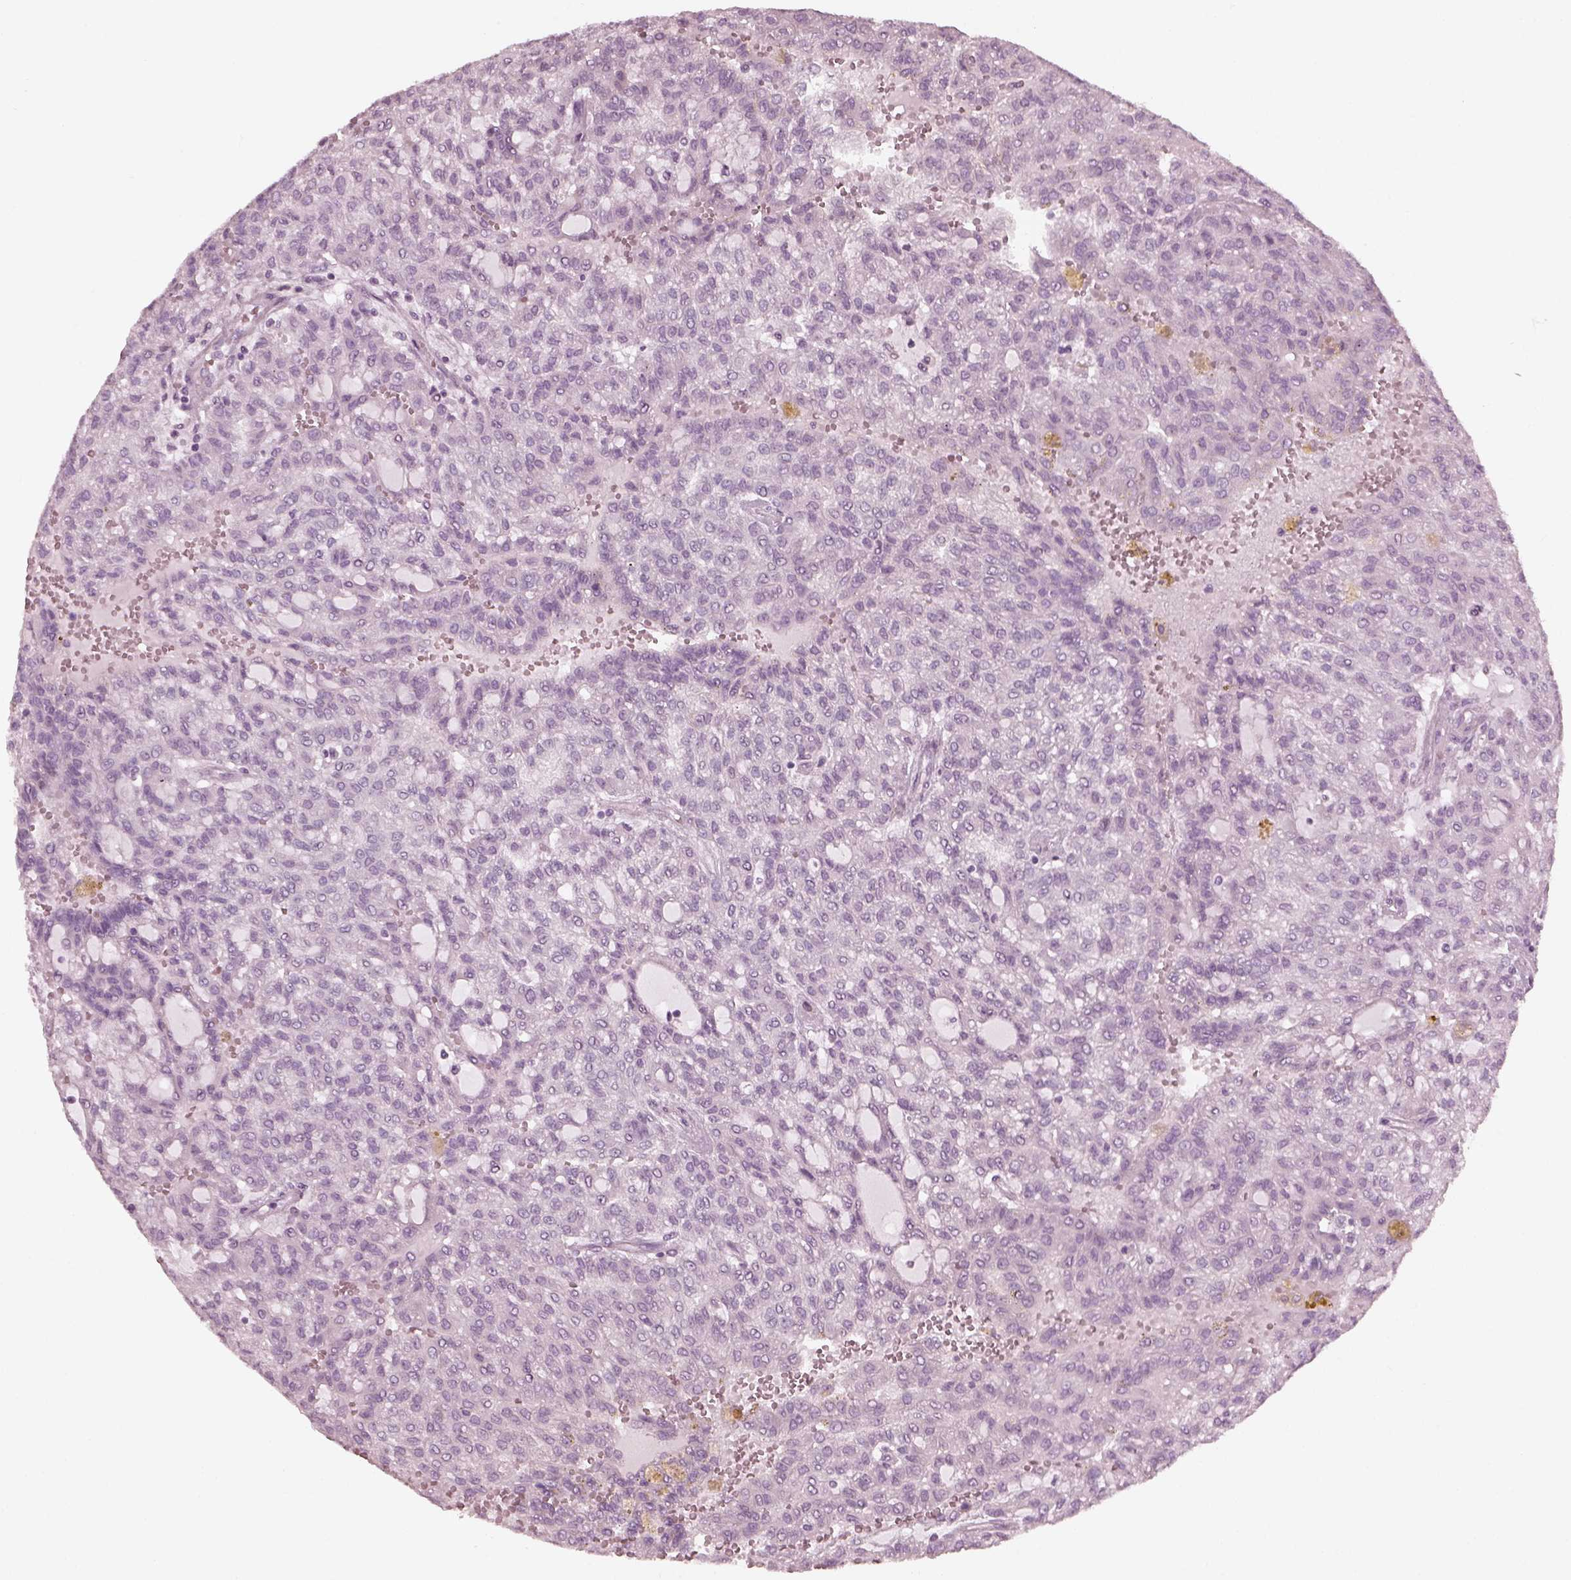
{"staining": {"intensity": "negative", "quantity": "none", "location": "none"}, "tissue": "renal cancer", "cell_type": "Tumor cells", "image_type": "cancer", "snomed": [{"axis": "morphology", "description": "Adenocarcinoma, NOS"}, {"axis": "topography", "description": "Kidney"}], "caption": "Immunohistochemistry (IHC) image of neoplastic tissue: adenocarcinoma (renal) stained with DAB shows no significant protein staining in tumor cells. (Brightfield microscopy of DAB (3,3'-diaminobenzidine) immunohistochemistry at high magnification).", "gene": "CNTN1", "patient": {"sex": "male", "age": 63}}